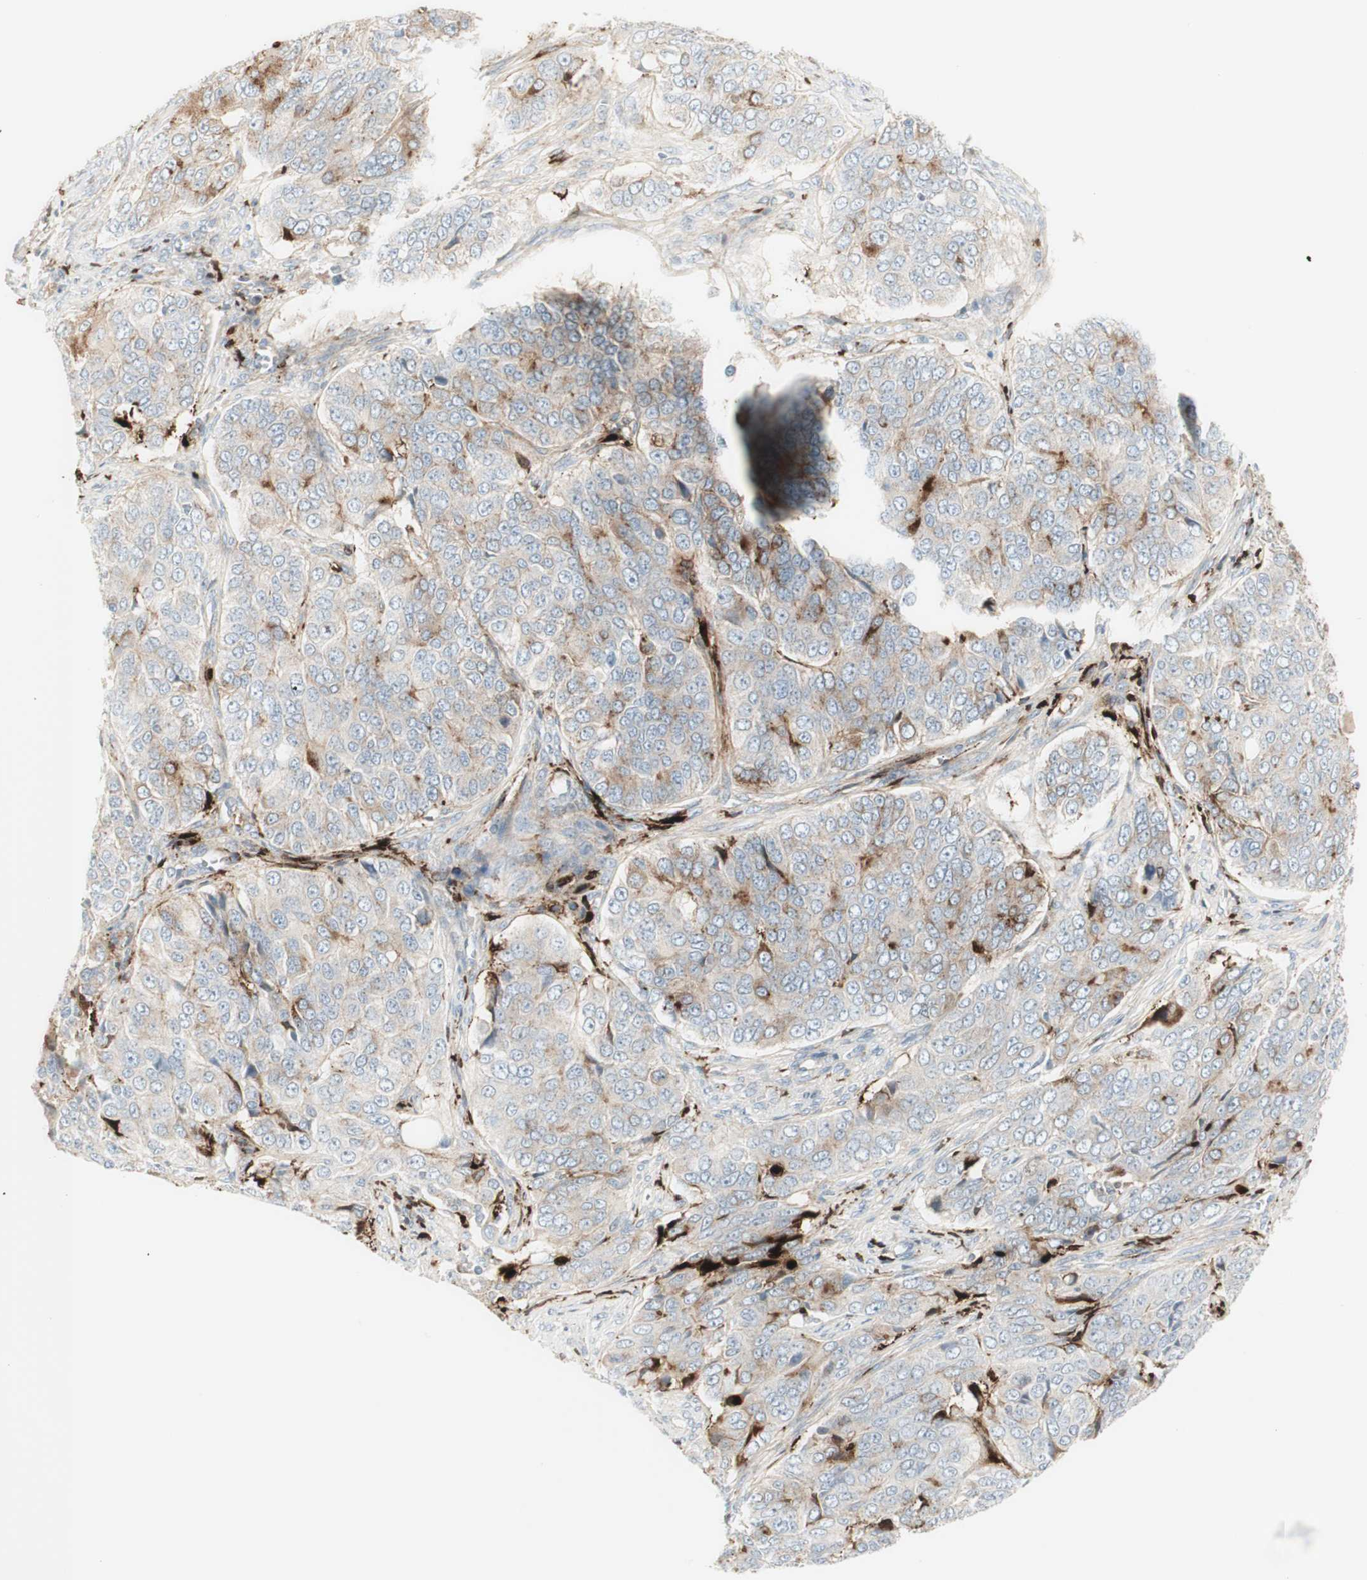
{"staining": {"intensity": "moderate", "quantity": "25%-75%", "location": "cytoplasmic/membranous"}, "tissue": "ovarian cancer", "cell_type": "Tumor cells", "image_type": "cancer", "snomed": [{"axis": "morphology", "description": "Carcinoma, endometroid"}, {"axis": "topography", "description": "Ovary"}], "caption": "A histopathology image showing moderate cytoplasmic/membranous positivity in about 25%-75% of tumor cells in endometroid carcinoma (ovarian), as visualized by brown immunohistochemical staining.", "gene": "MDK", "patient": {"sex": "female", "age": 51}}